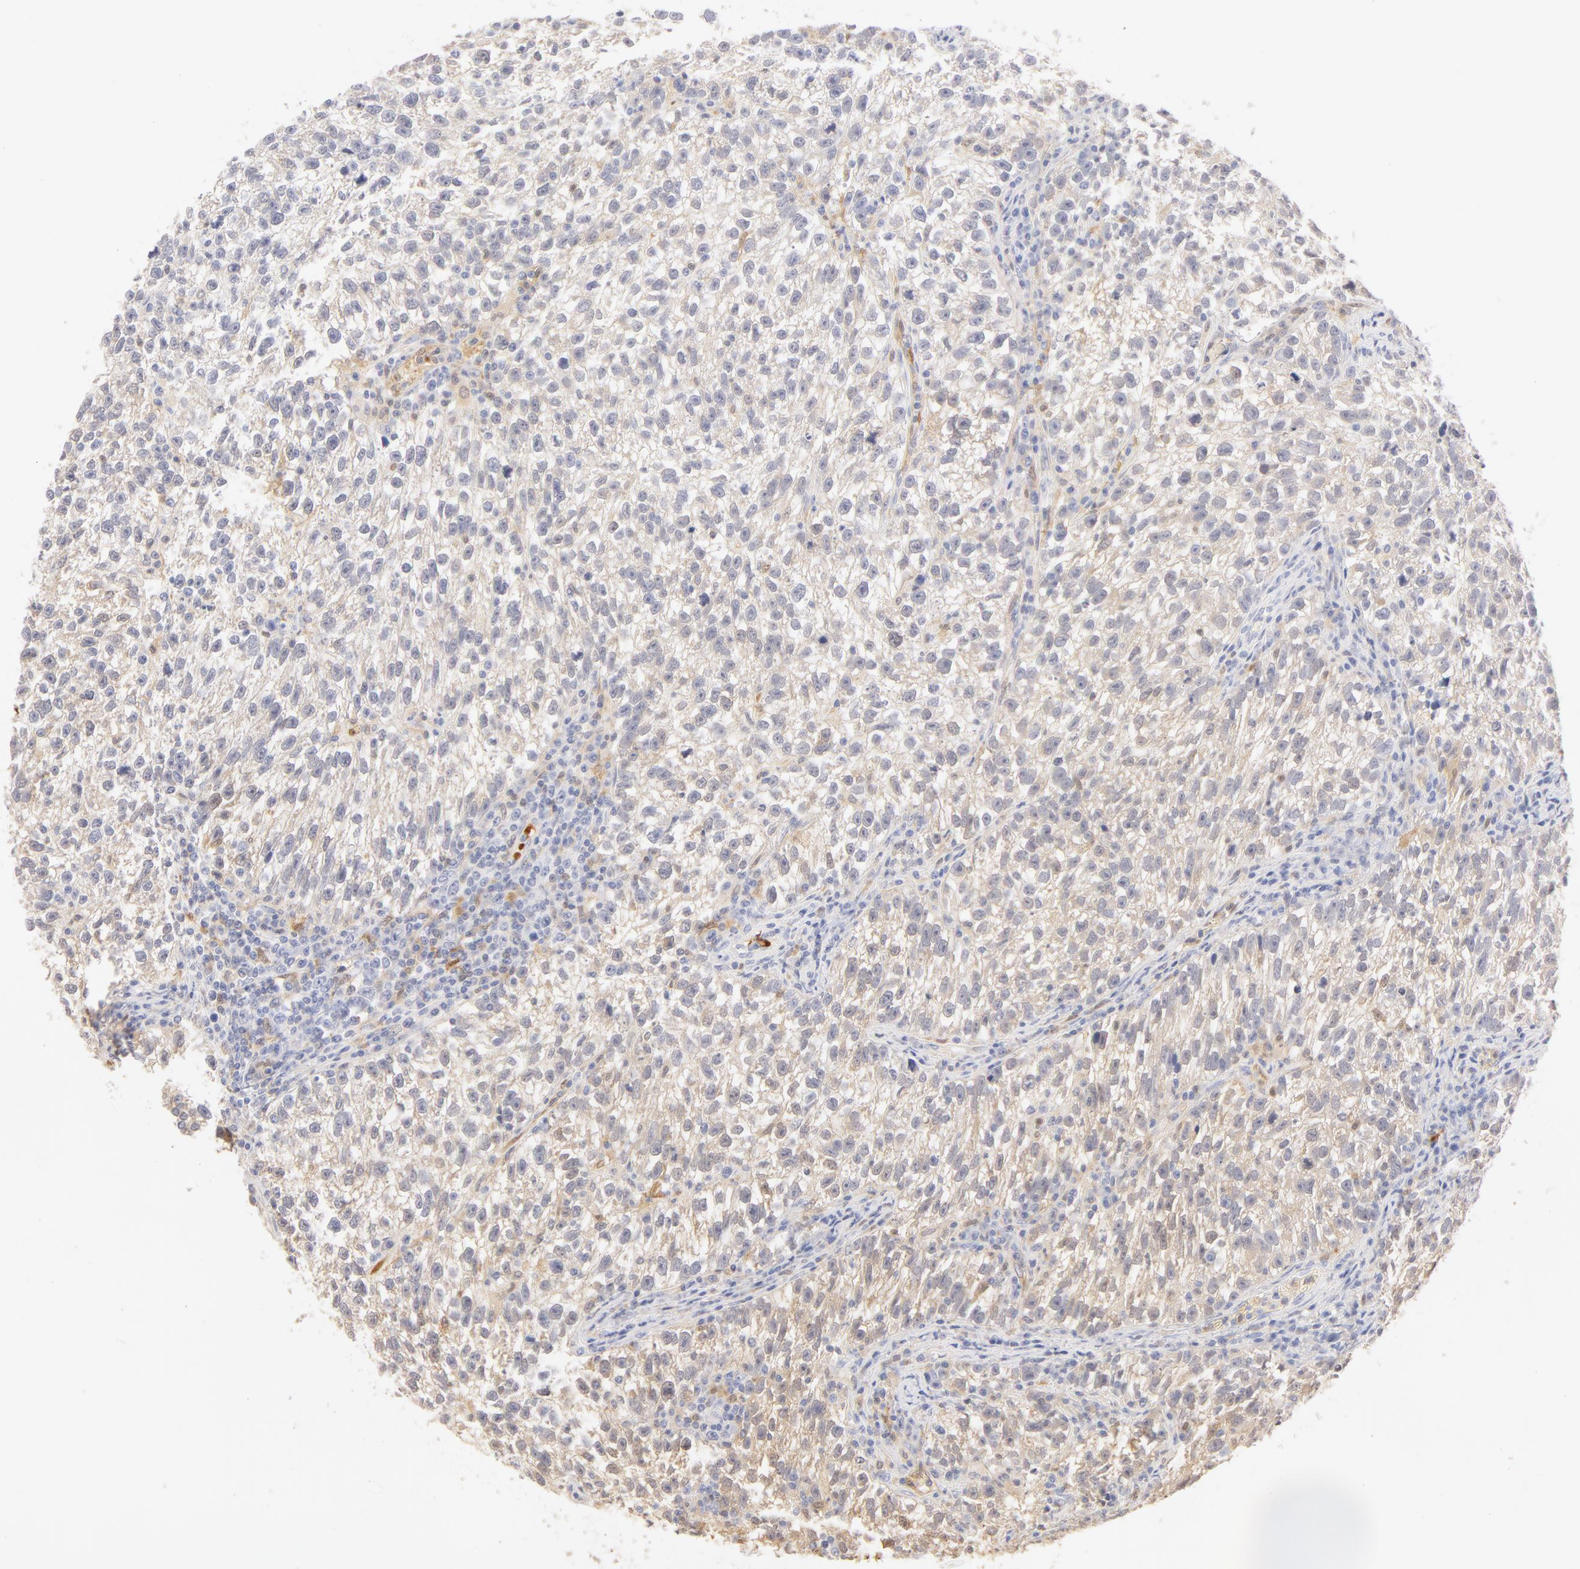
{"staining": {"intensity": "negative", "quantity": "none", "location": "none"}, "tissue": "testis cancer", "cell_type": "Tumor cells", "image_type": "cancer", "snomed": [{"axis": "morphology", "description": "Seminoma, NOS"}, {"axis": "topography", "description": "Testis"}], "caption": "Tumor cells show no significant protein staining in seminoma (testis).", "gene": "CA2", "patient": {"sex": "male", "age": 38}}